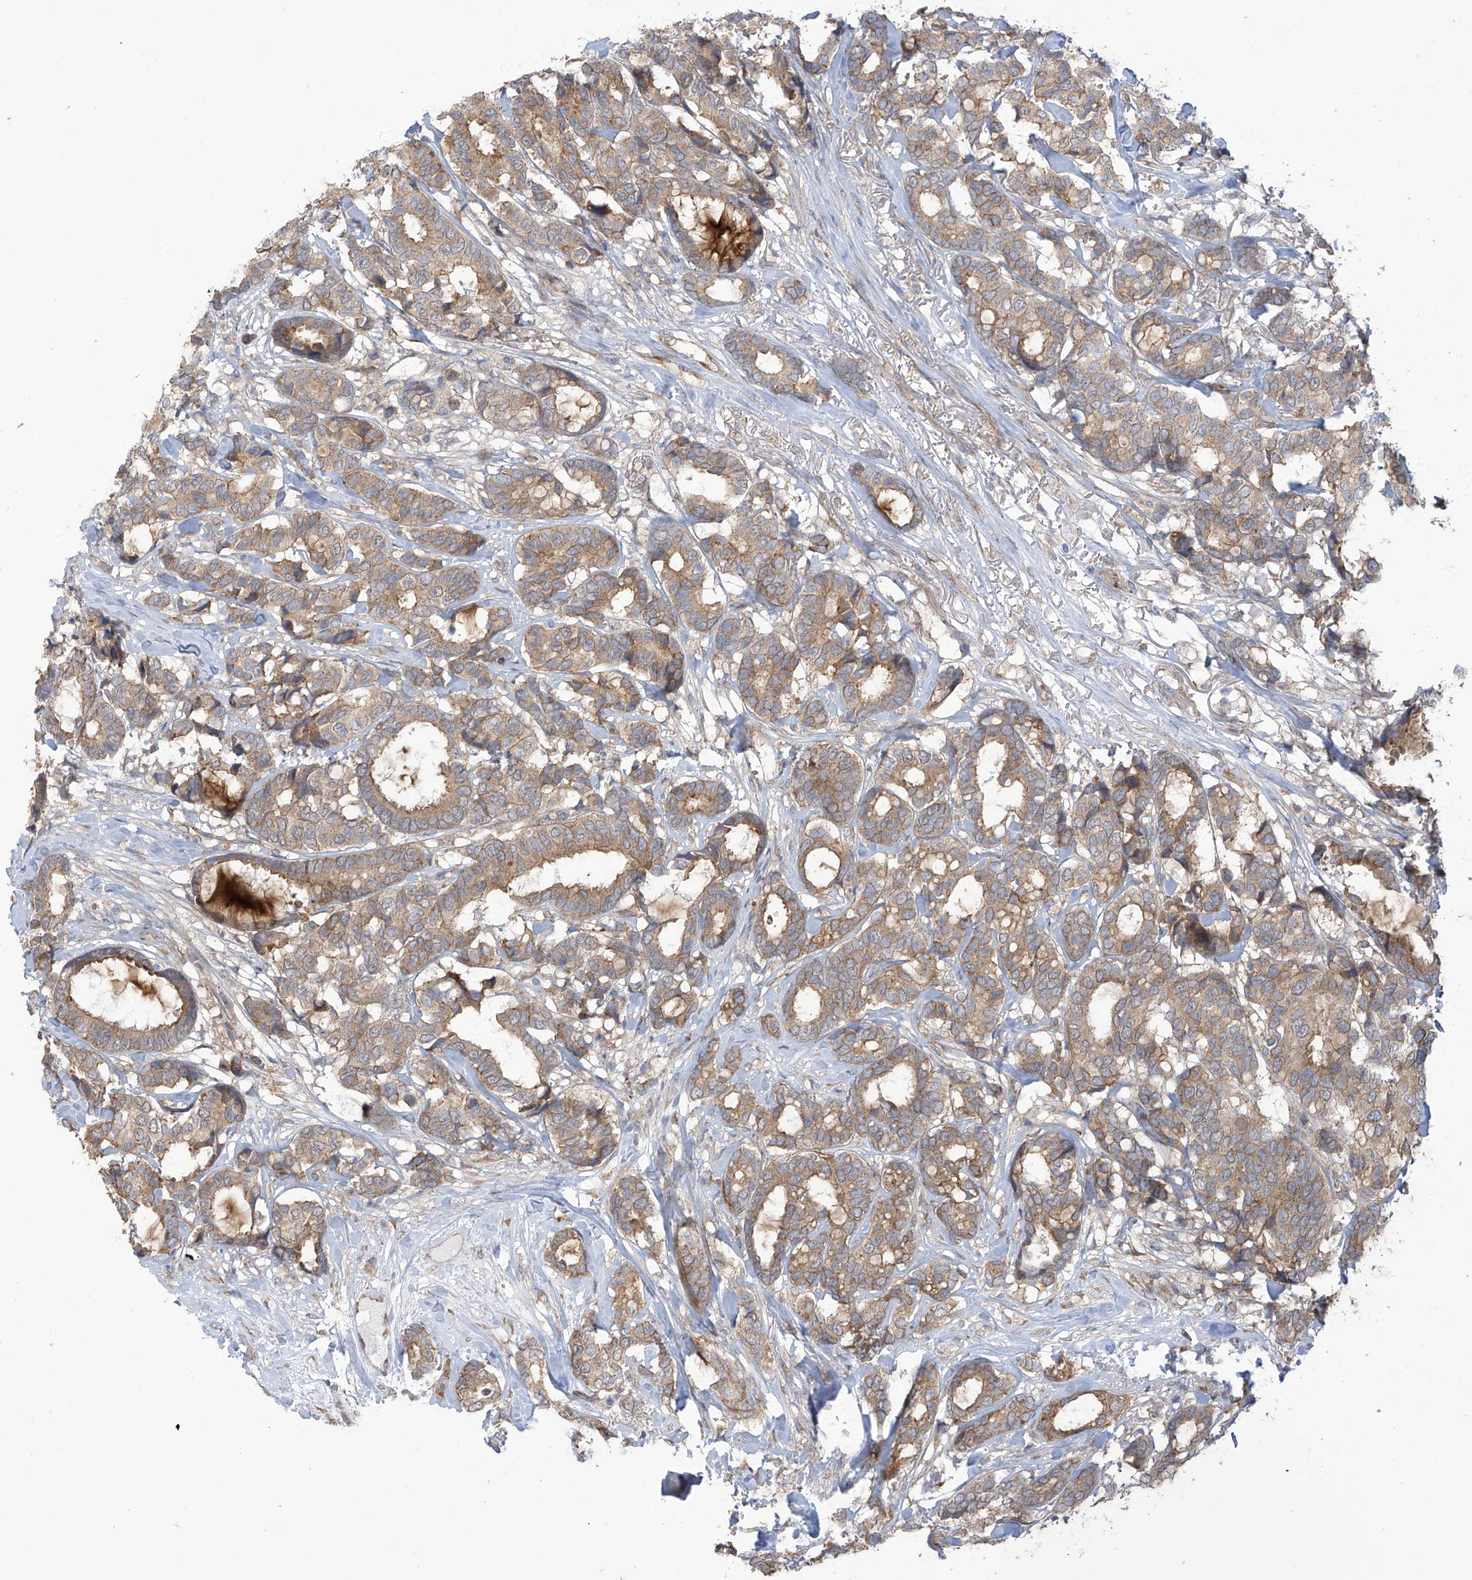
{"staining": {"intensity": "weak", "quantity": ">75%", "location": "cytoplasmic/membranous"}, "tissue": "breast cancer", "cell_type": "Tumor cells", "image_type": "cancer", "snomed": [{"axis": "morphology", "description": "Duct carcinoma"}, {"axis": "topography", "description": "Breast"}], "caption": "Immunohistochemistry image of human intraductal carcinoma (breast) stained for a protein (brown), which demonstrates low levels of weak cytoplasmic/membranous positivity in about >75% of tumor cells.", "gene": "KIAA1522", "patient": {"sex": "female", "age": 87}}